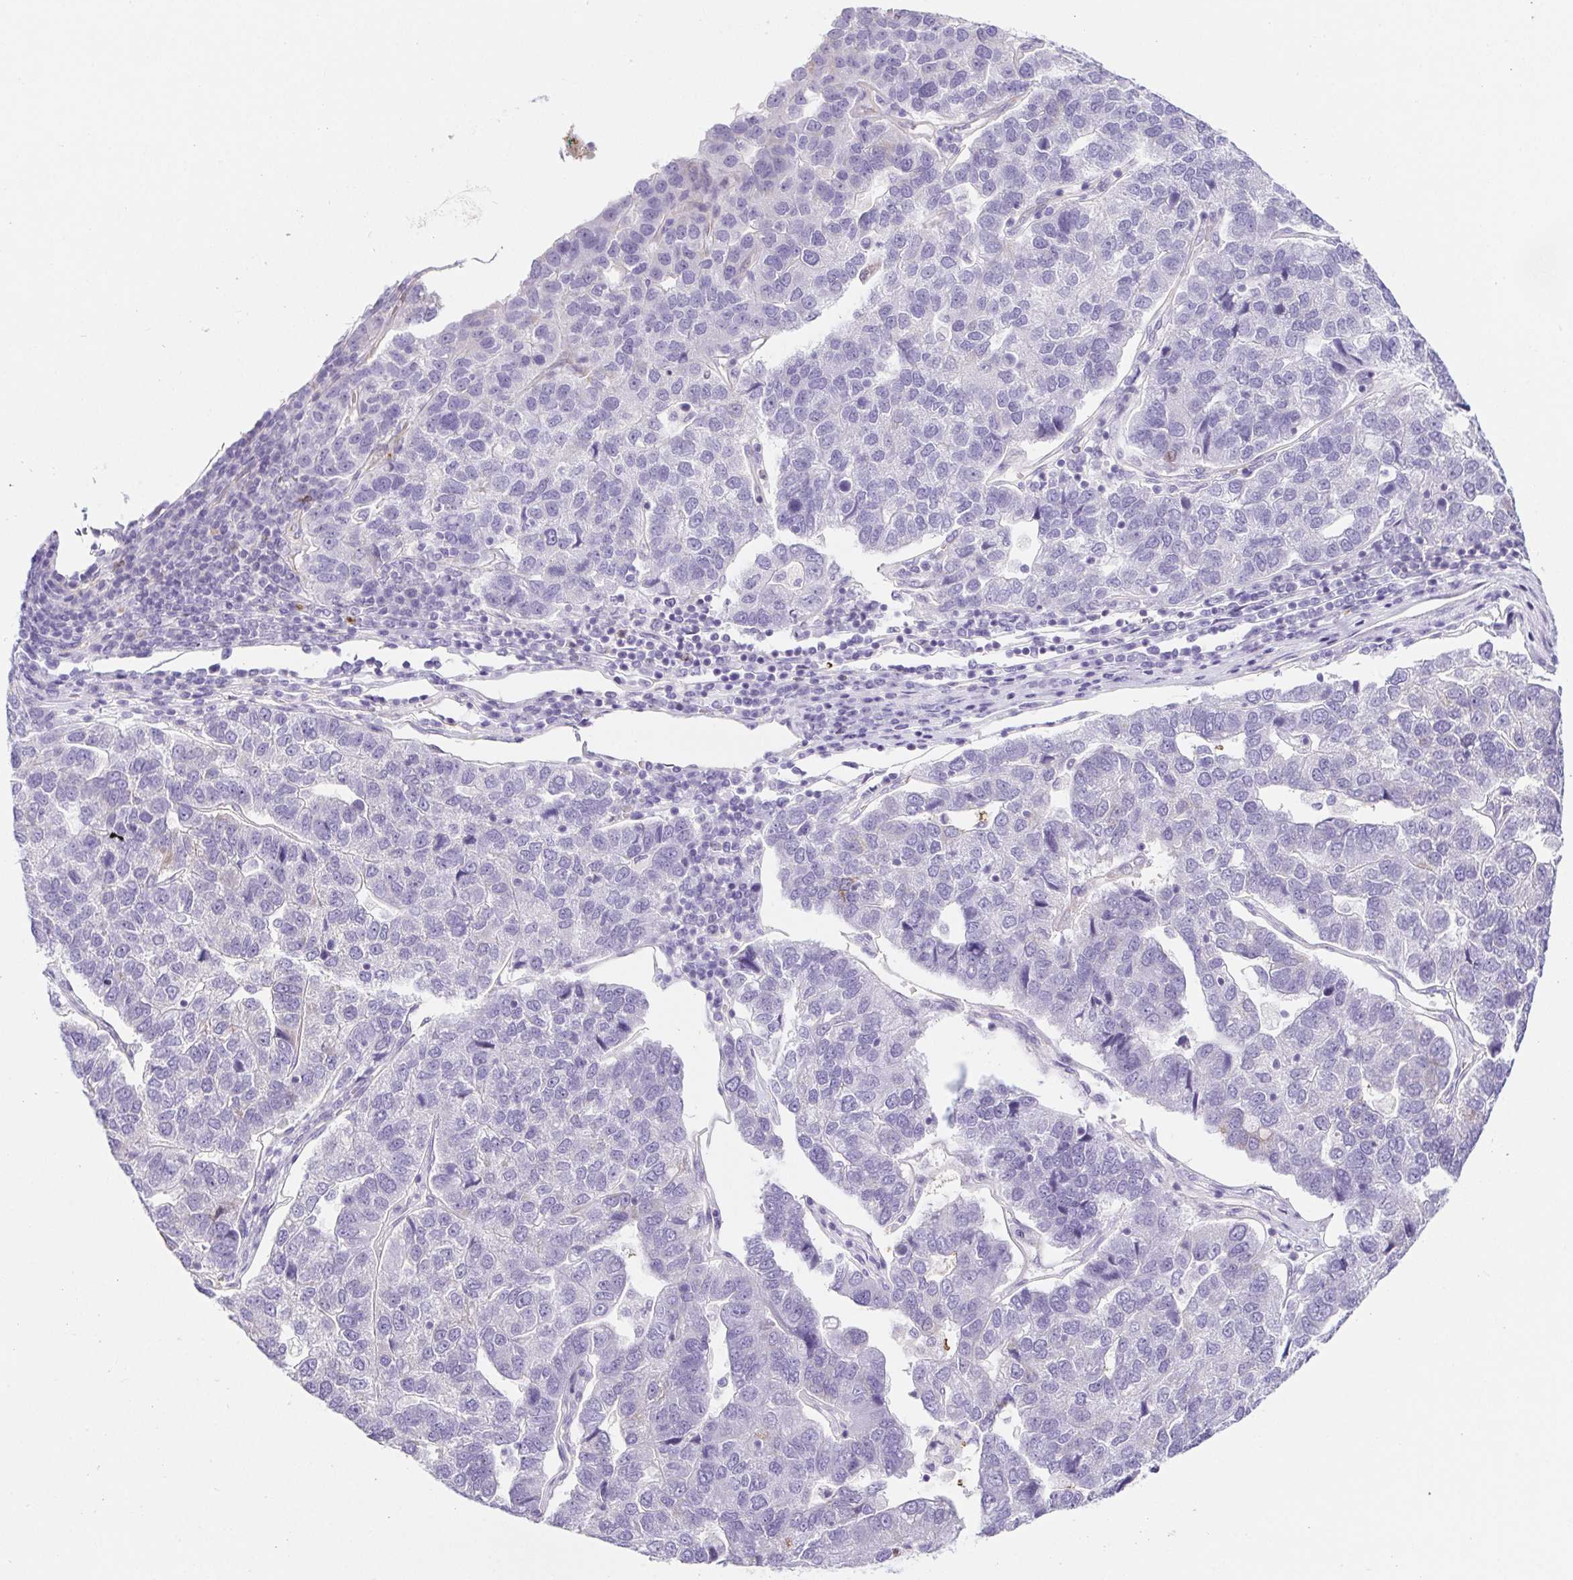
{"staining": {"intensity": "weak", "quantity": "<25%", "location": "cytoplasmic/membranous"}, "tissue": "pancreatic cancer", "cell_type": "Tumor cells", "image_type": "cancer", "snomed": [{"axis": "morphology", "description": "Adenocarcinoma, NOS"}, {"axis": "topography", "description": "Pancreas"}], "caption": "DAB (3,3'-diaminobenzidine) immunohistochemical staining of pancreatic cancer displays no significant staining in tumor cells.", "gene": "BCAS1", "patient": {"sex": "female", "age": 61}}